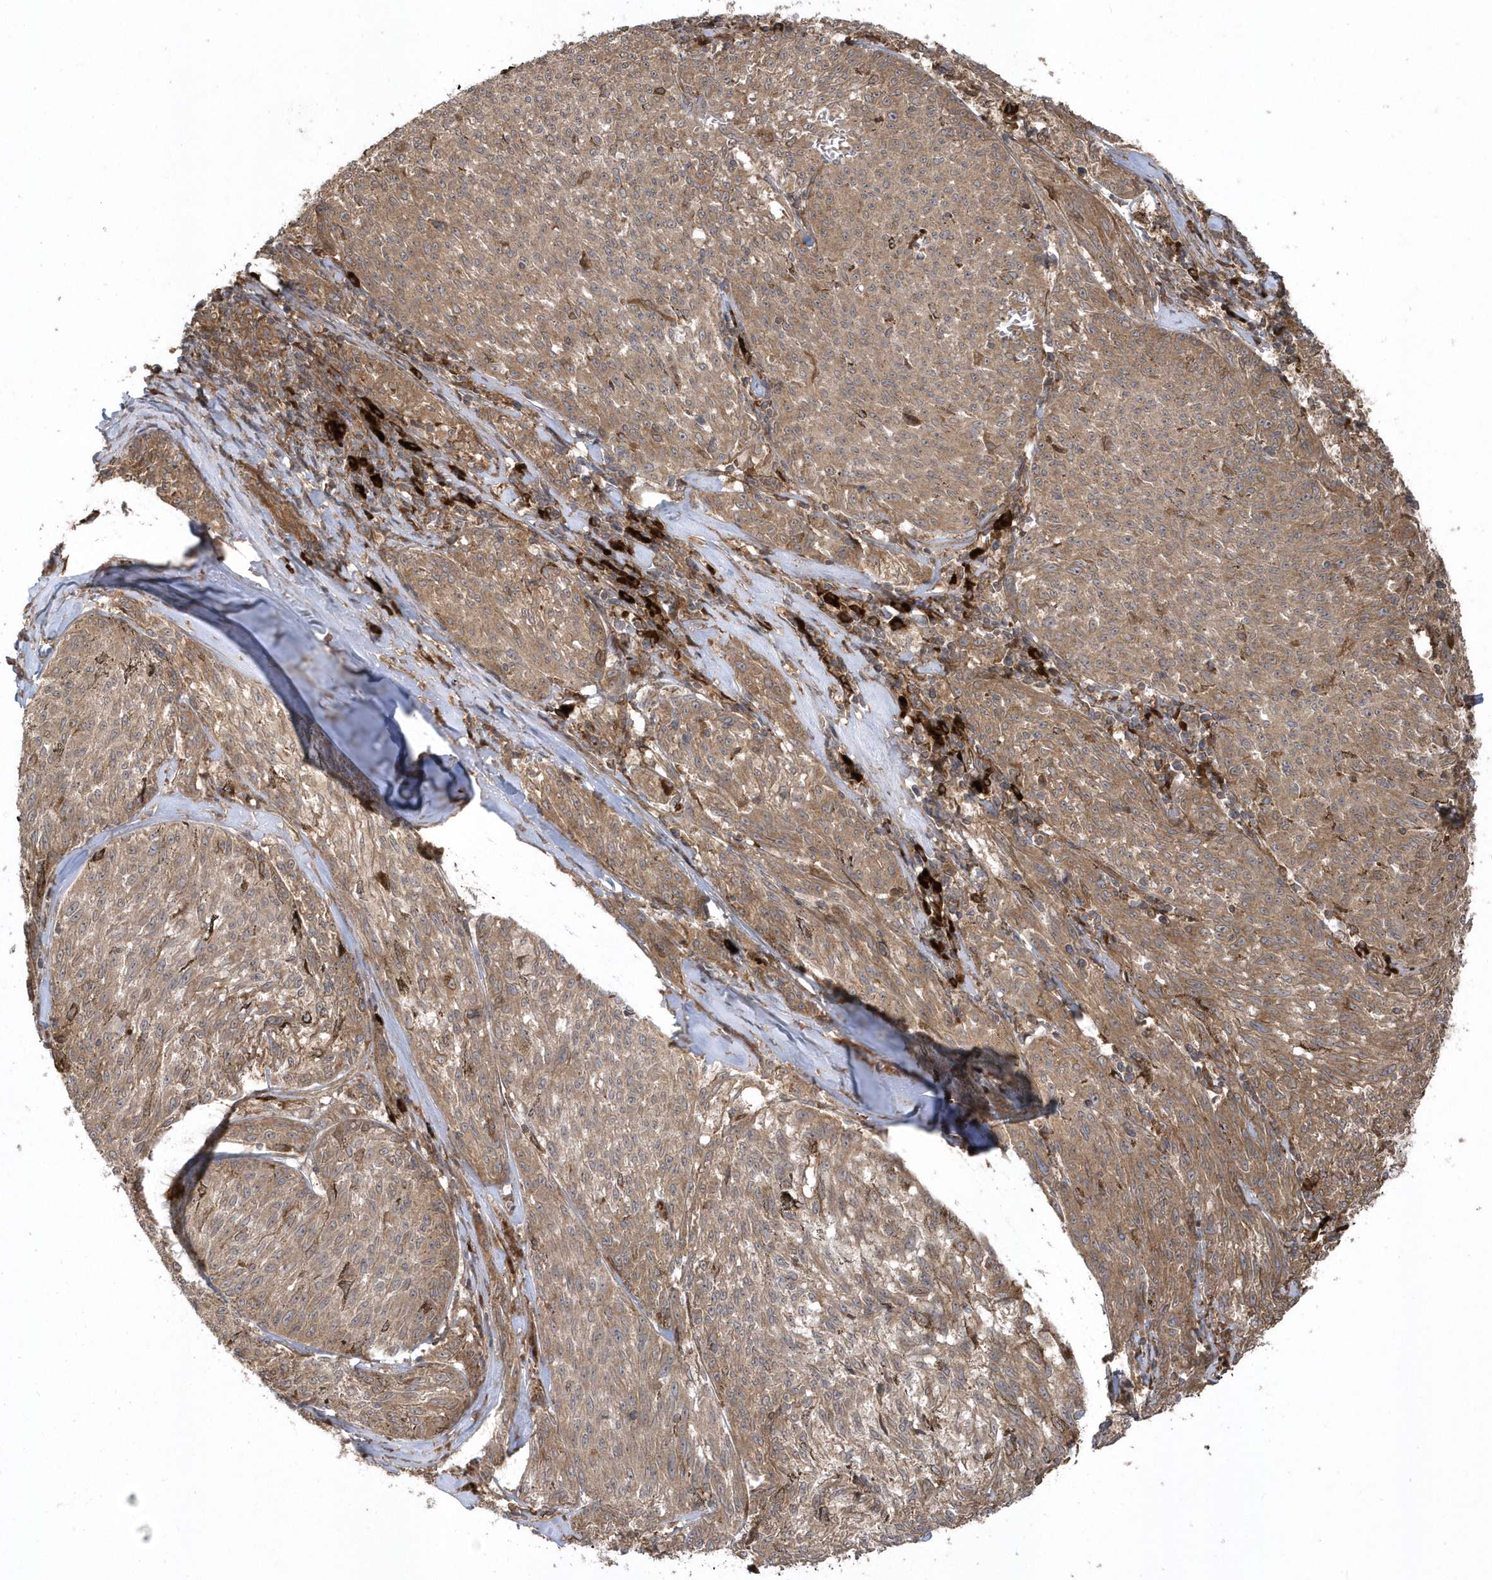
{"staining": {"intensity": "weak", "quantity": ">75%", "location": "cytoplasmic/membranous"}, "tissue": "melanoma", "cell_type": "Tumor cells", "image_type": "cancer", "snomed": [{"axis": "morphology", "description": "Malignant melanoma, NOS"}, {"axis": "topography", "description": "Skin"}], "caption": "A high-resolution micrograph shows IHC staining of melanoma, which demonstrates weak cytoplasmic/membranous positivity in approximately >75% of tumor cells.", "gene": "HERPUD1", "patient": {"sex": "female", "age": 72}}